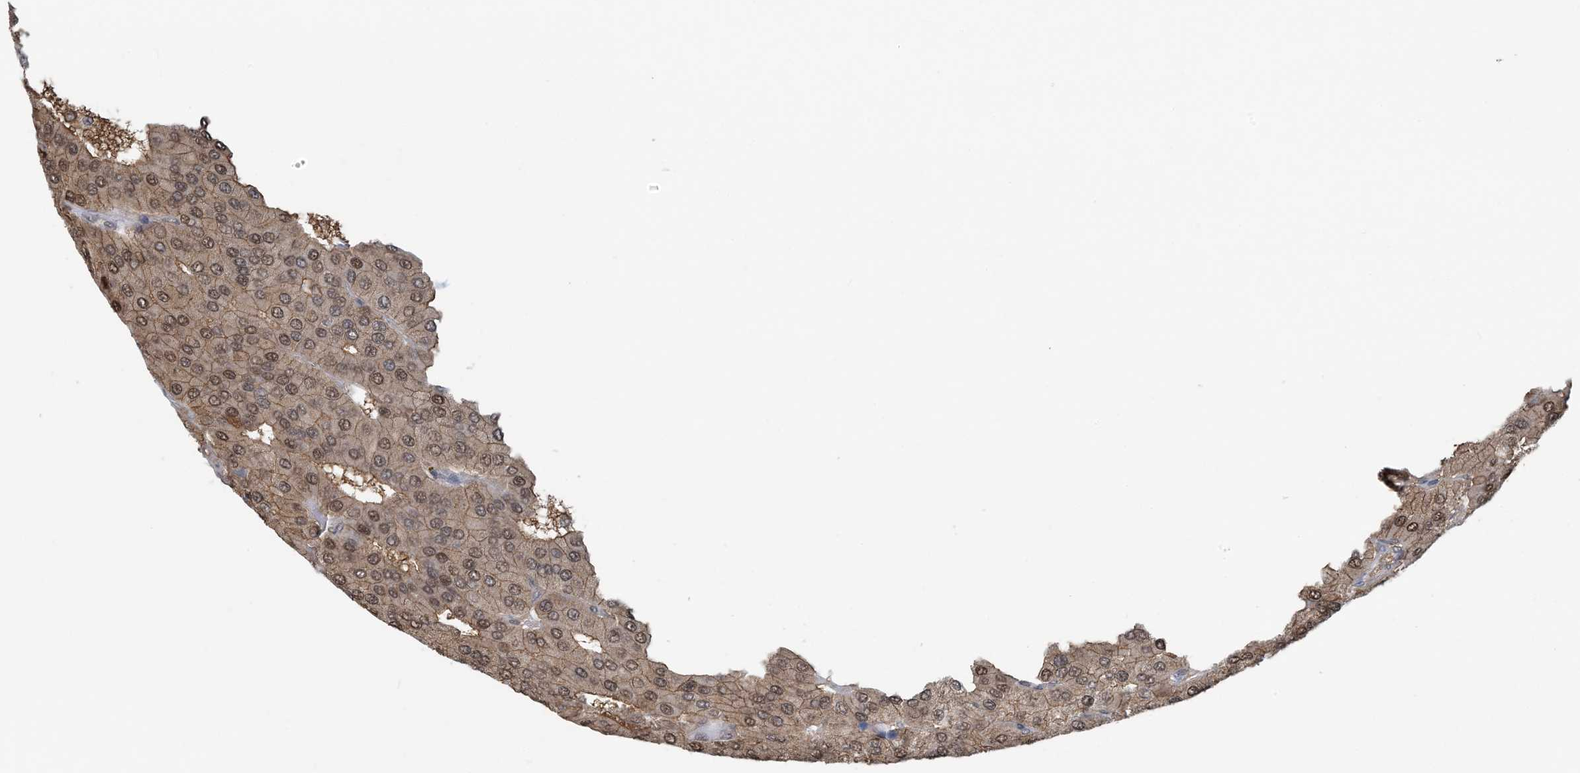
{"staining": {"intensity": "moderate", "quantity": ">75%", "location": "cytoplasmic/membranous,nuclear"}, "tissue": "parathyroid gland", "cell_type": "Glandular cells", "image_type": "normal", "snomed": [{"axis": "morphology", "description": "Normal tissue, NOS"}, {"axis": "morphology", "description": "Adenoma, NOS"}, {"axis": "topography", "description": "Parathyroid gland"}], "caption": "Human parathyroid gland stained with a protein marker shows moderate staining in glandular cells.", "gene": "HIKESHI", "patient": {"sex": "female", "age": 86}}